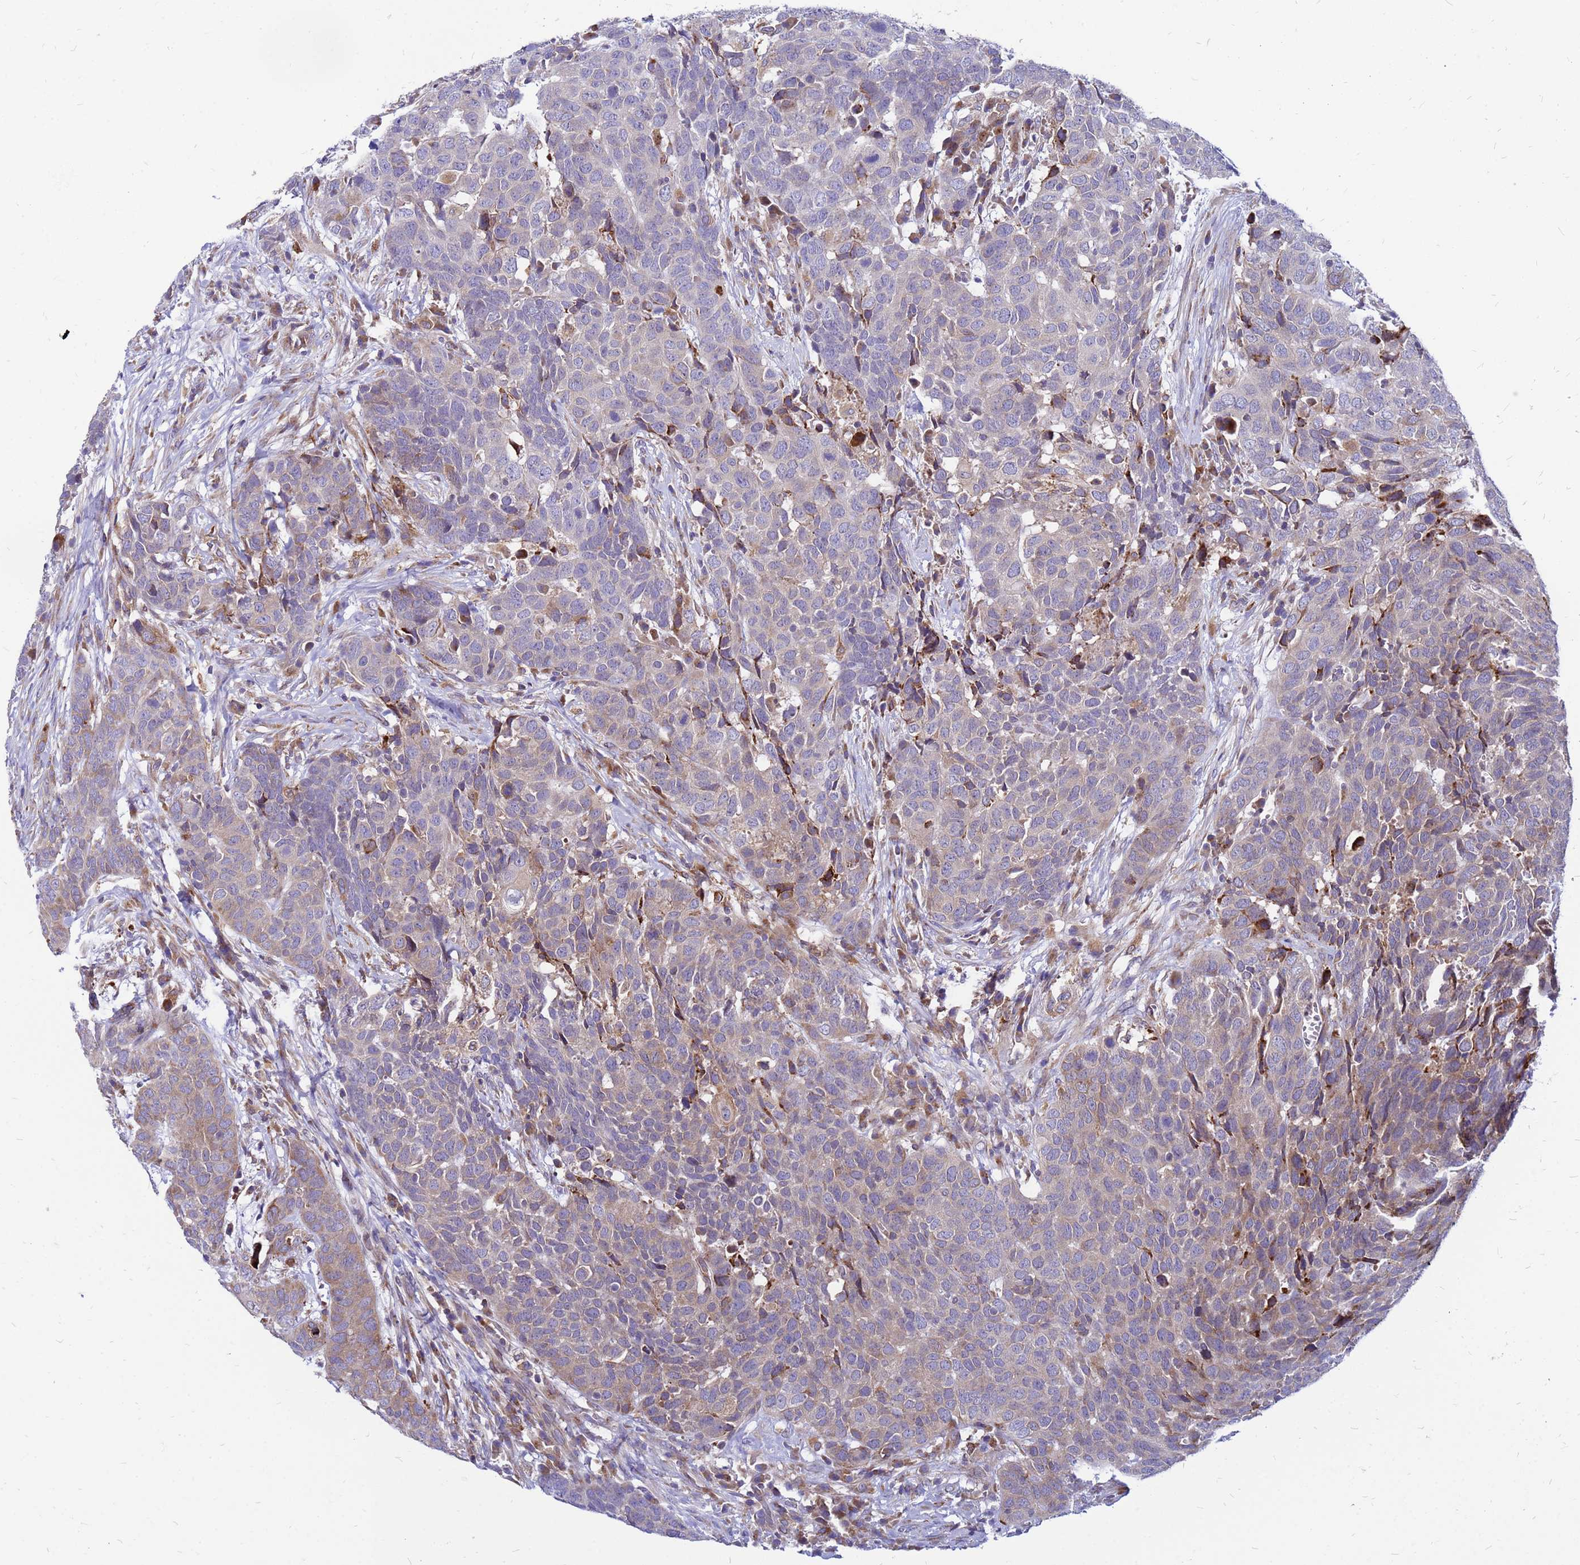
{"staining": {"intensity": "moderate", "quantity": "<25%", "location": "cytoplasmic/membranous"}, "tissue": "head and neck cancer", "cell_type": "Tumor cells", "image_type": "cancer", "snomed": [{"axis": "morphology", "description": "Squamous cell carcinoma, NOS"}, {"axis": "topography", "description": "Head-Neck"}], "caption": "Human head and neck cancer stained with a protein marker reveals moderate staining in tumor cells.", "gene": "FHIP1A", "patient": {"sex": "male", "age": 66}}